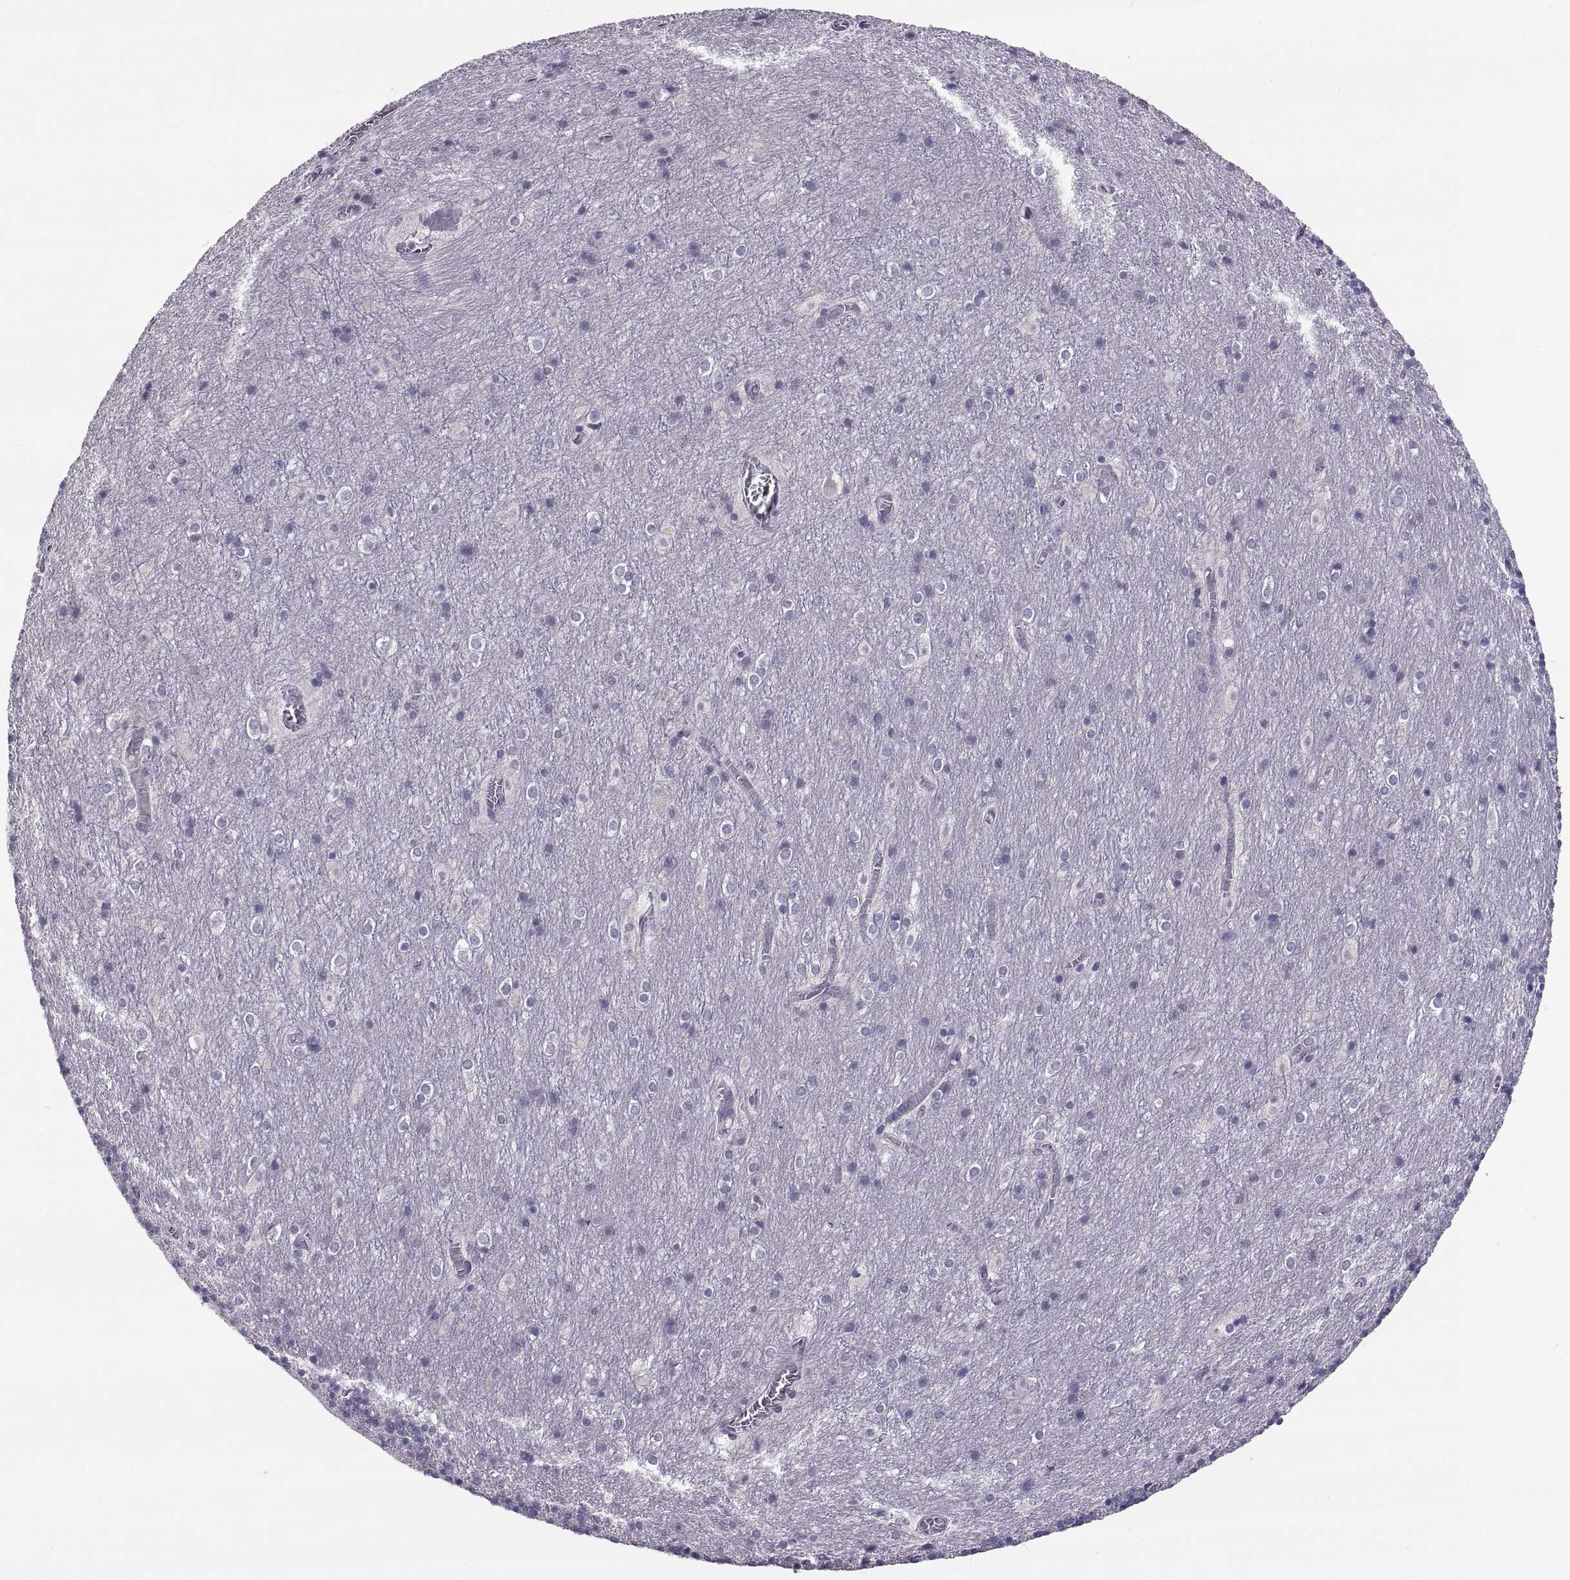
{"staining": {"intensity": "negative", "quantity": "none", "location": "none"}, "tissue": "cerebellum", "cell_type": "Cells in granular layer", "image_type": "normal", "snomed": [{"axis": "morphology", "description": "Normal tissue, NOS"}, {"axis": "topography", "description": "Cerebellum"}], "caption": "Histopathology image shows no significant protein expression in cells in granular layer of normal cerebellum. Brightfield microscopy of immunohistochemistry (IHC) stained with DAB (brown) and hematoxylin (blue), captured at high magnification.", "gene": "IGSF1", "patient": {"sex": "male", "age": 70}}